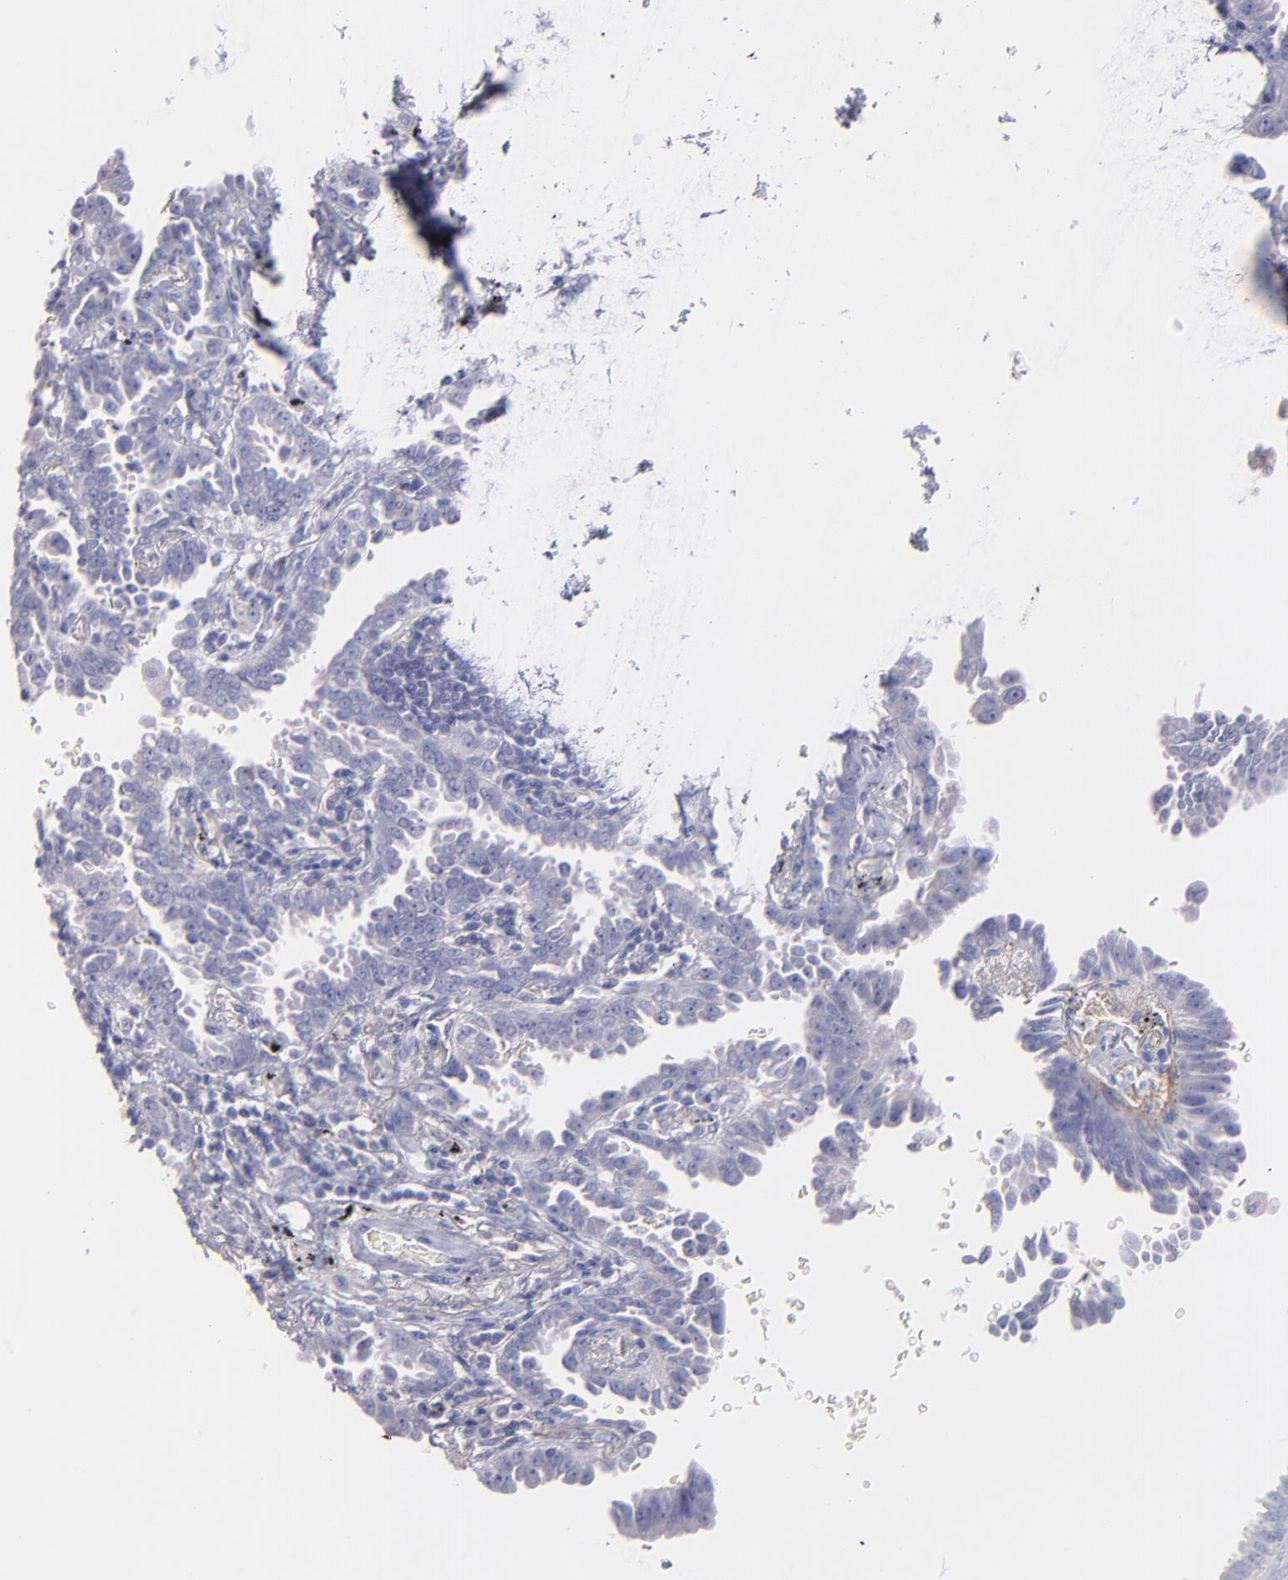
{"staining": {"intensity": "negative", "quantity": "none", "location": "none"}, "tissue": "lung cancer", "cell_type": "Tumor cells", "image_type": "cancer", "snomed": [{"axis": "morphology", "description": "Adenocarcinoma, NOS"}, {"axis": "topography", "description": "Lung"}], "caption": "Tumor cells show no significant protein staining in lung cancer.", "gene": "SNAP25", "patient": {"sex": "female", "age": 64}}